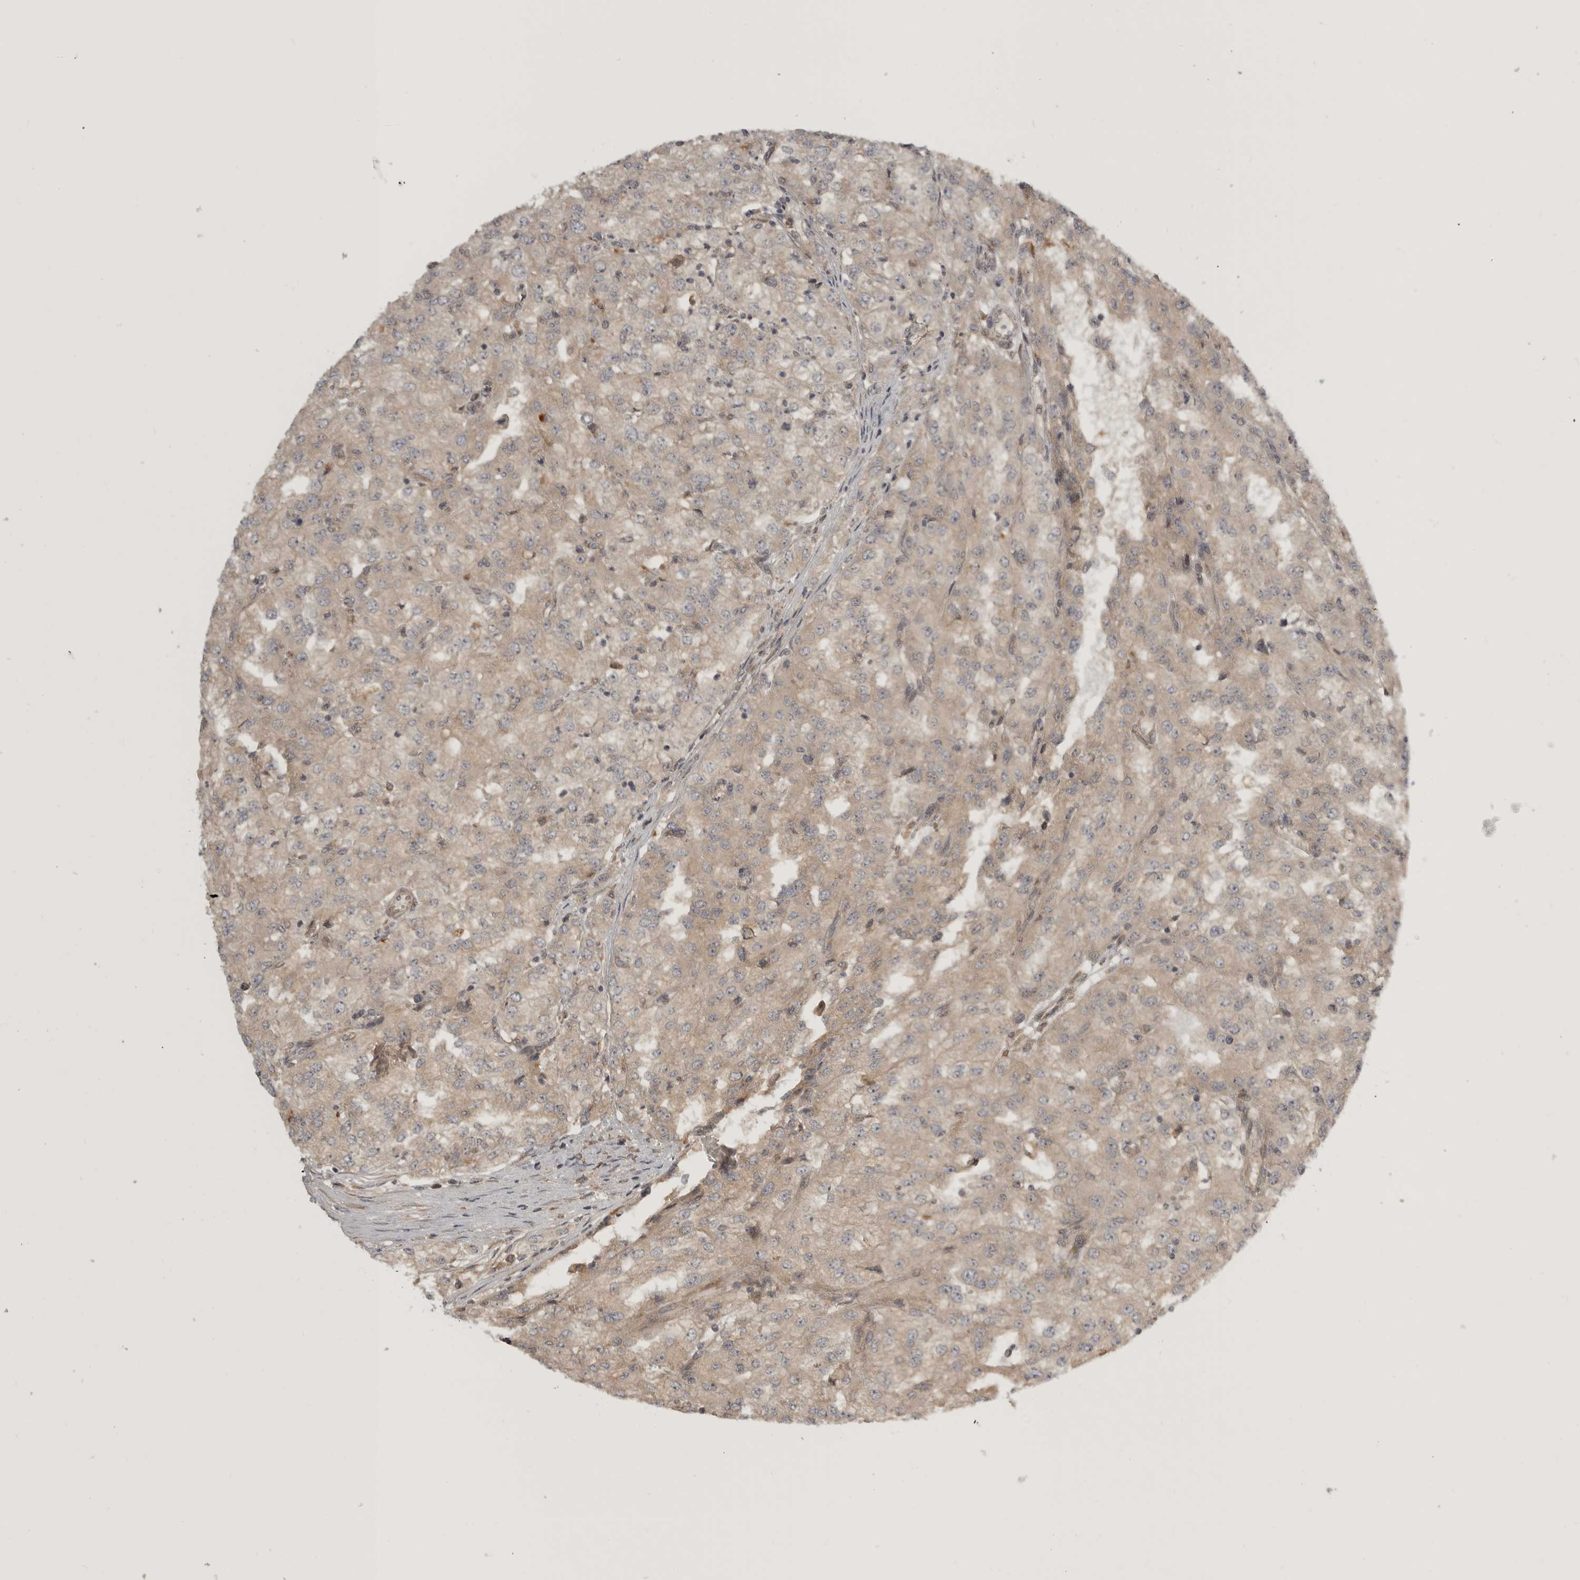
{"staining": {"intensity": "weak", "quantity": "25%-75%", "location": "cytoplasmic/membranous"}, "tissue": "renal cancer", "cell_type": "Tumor cells", "image_type": "cancer", "snomed": [{"axis": "morphology", "description": "Adenocarcinoma, NOS"}, {"axis": "topography", "description": "Kidney"}], "caption": "Protein staining of renal cancer (adenocarcinoma) tissue demonstrates weak cytoplasmic/membranous staining in about 25%-75% of tumor cells. (Brightfield microscopy of DAB IHC at high magnification).", "gene": "CUEDC1", "patient": {"sex": "female", "age": 54}}